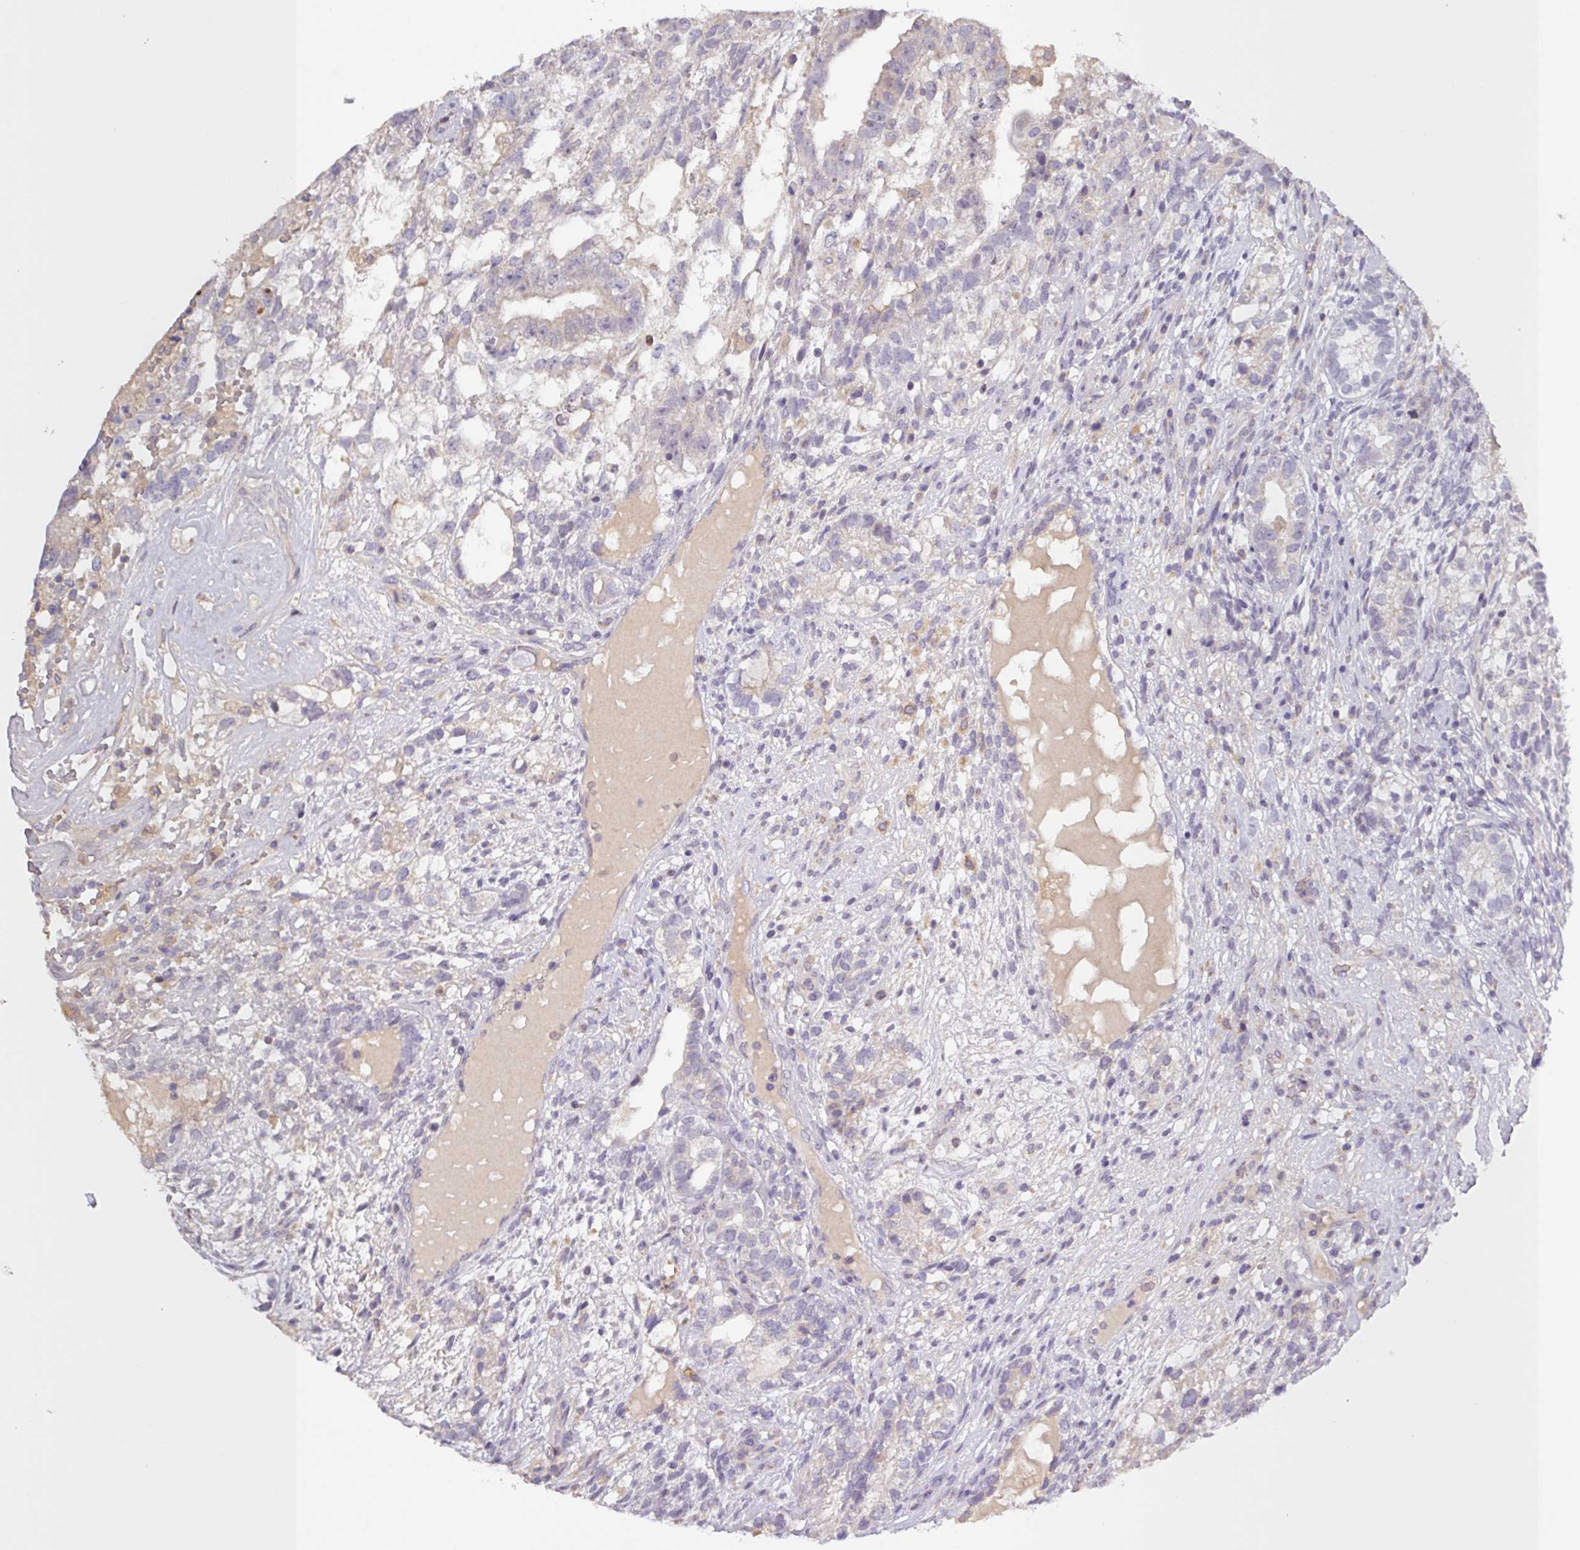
{"staining": {"intensity": "negative", "quantity": "none", "location": "none"}, "tissue": "testis cancer", "cell_type": "Tumor cells", "image_type": "cancer", "snomed": [{"axis": "morphology", "description": "Seminoma, NOS"}, {"axis": "morphology", "description": "Carcinoma, Embryonal, NOS"}, {"axis": "topography", "description": "Testis"}], "caption": "Testis seminoma stained for a protein using IHC displays no positivity tumor cells.", "gene": "SFTPB", "patient": {"sex": "male", "age": 41}}